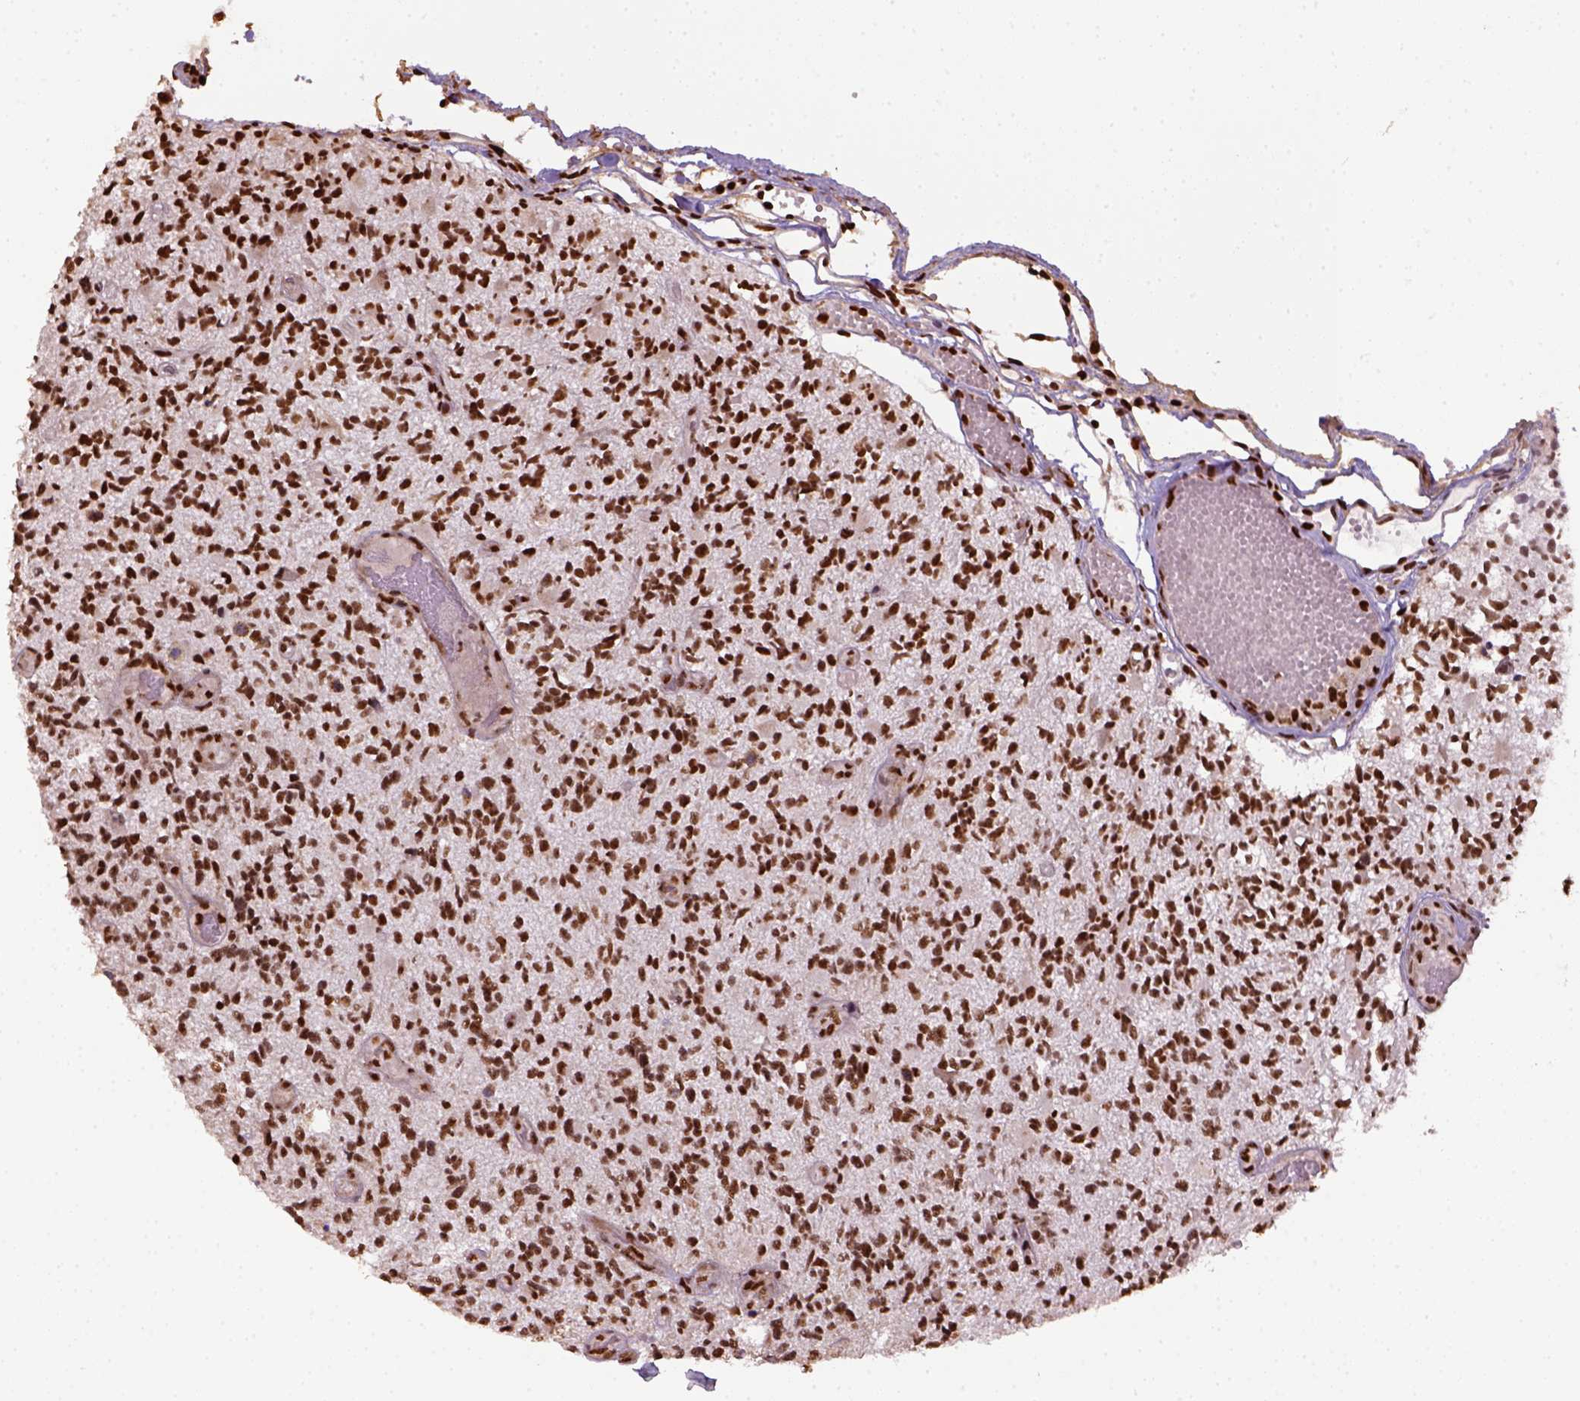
{"staining": {"intensity": "strong", "quantity": ">75%", "location": "nuclear"}, "tissue": "glioma", "cell_type": "Tumor cells", "image_type": "cancer", "snomed": [{"axis": "morphology", "description": "Glioma, malignant, High grade"}, {"axis": "topography", "description": "Brain"}], "caption": "Immunohistochemistry (IHC) of human glioma demonstrates high levels of strong nuclear positivity in about >75% of tumor cells.", "gene": "CCAR1", "patient": {"sex": "female", "age": 63}}